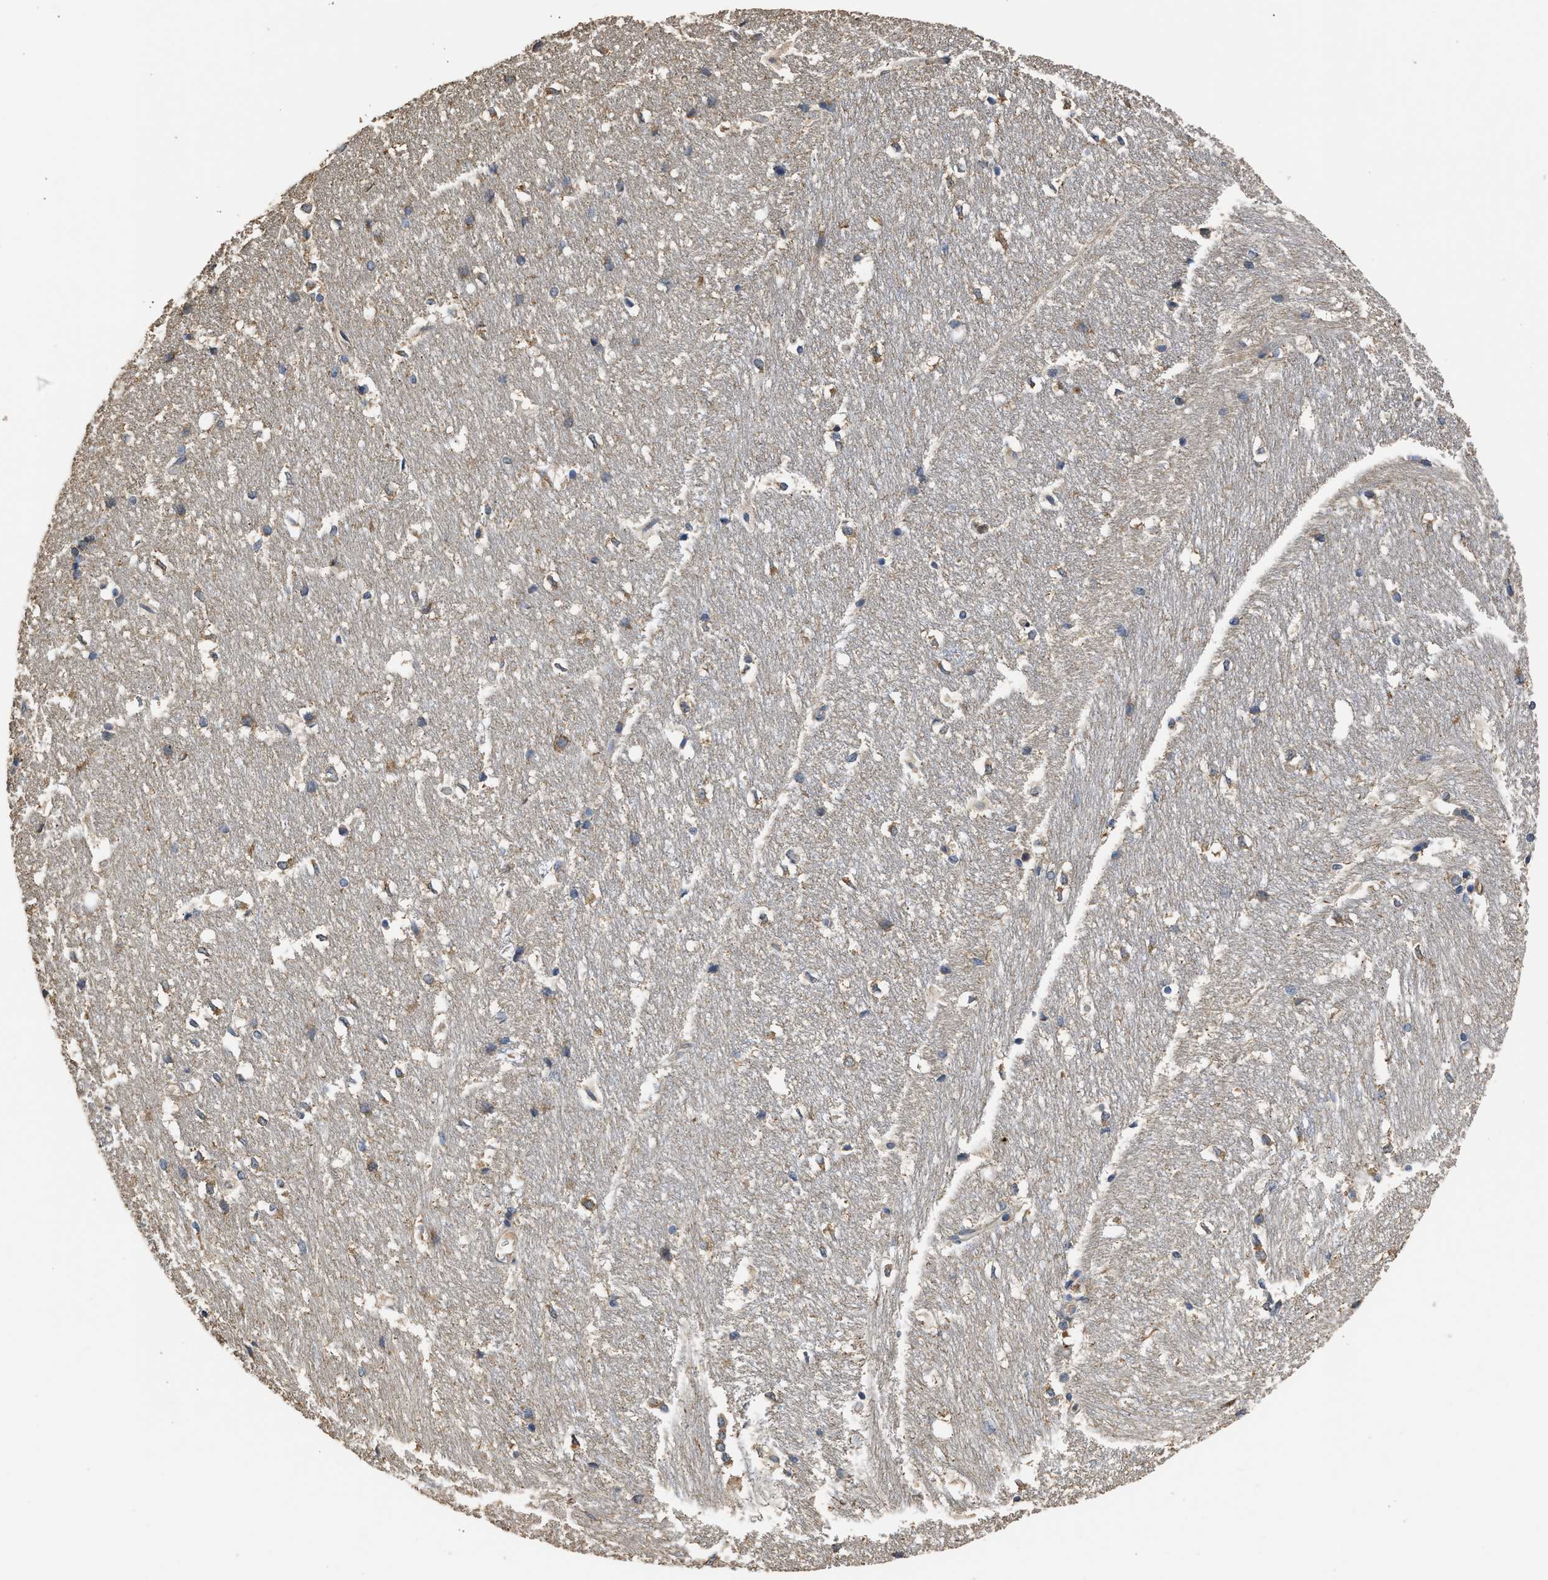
{"staining": {"intensity": "moderate", "quantity": "<25%", "location": "cytoplasmic/membranous"}, "tissue": "hippocampus", "cell_type": "Glial cells", "image_type": "normal", "snomed": [{"axis": "morphology", "description": "Normal tissue, NOS"}, {"axis": "topography", "description": "Hippocampus"}], "caption": "Human hippocampus stained for a protein (brown) reveals moderate cytoplasmic/membranous positive positivity in approximately <25% of glial cells.", "gene": "SPINT2", "patient": {"sex": "female", "age": 19}}